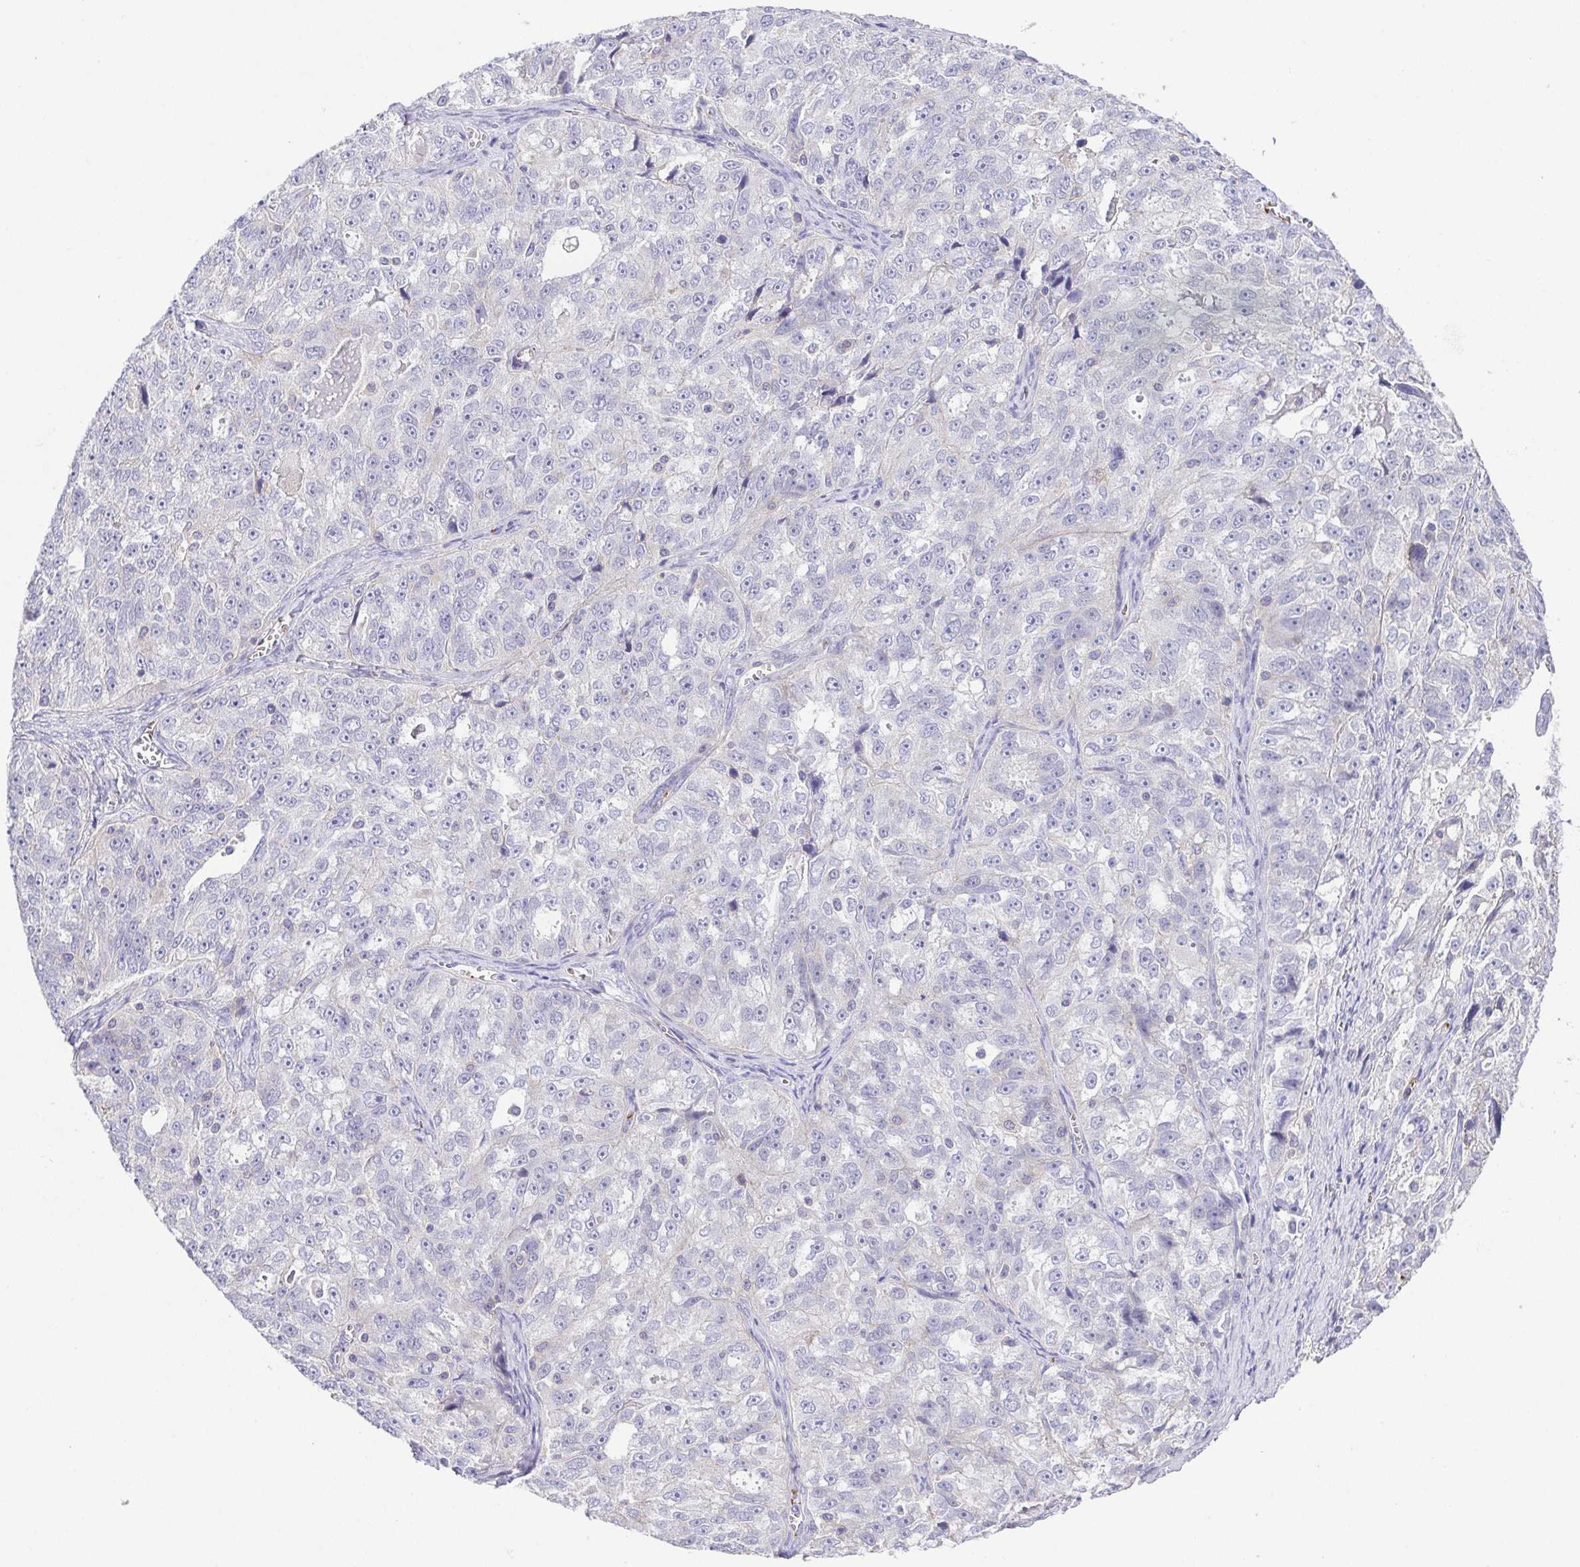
{"staining": {"intensity": "negative", "quantity": "none", "location": "none"}, "tissue": "ovarian cancer", "cell_type": "Tumor cells", "image_type": "cancer", "snomed": [{"axis": "morphology", "description": "Cystadenocarcinoma, serous, NOS"}, {"axis": "topography", "description": "Ovary"}], "caption": "This histopathology image is of serous cystadenocarcinoma (ovarian) stained with IHC to label a protein in brown with the nuclei are counter-stained blue. There is no staining in tumor cells.", "gene": "PRR14L", "patient": {"sex": "female", "age": 51}}